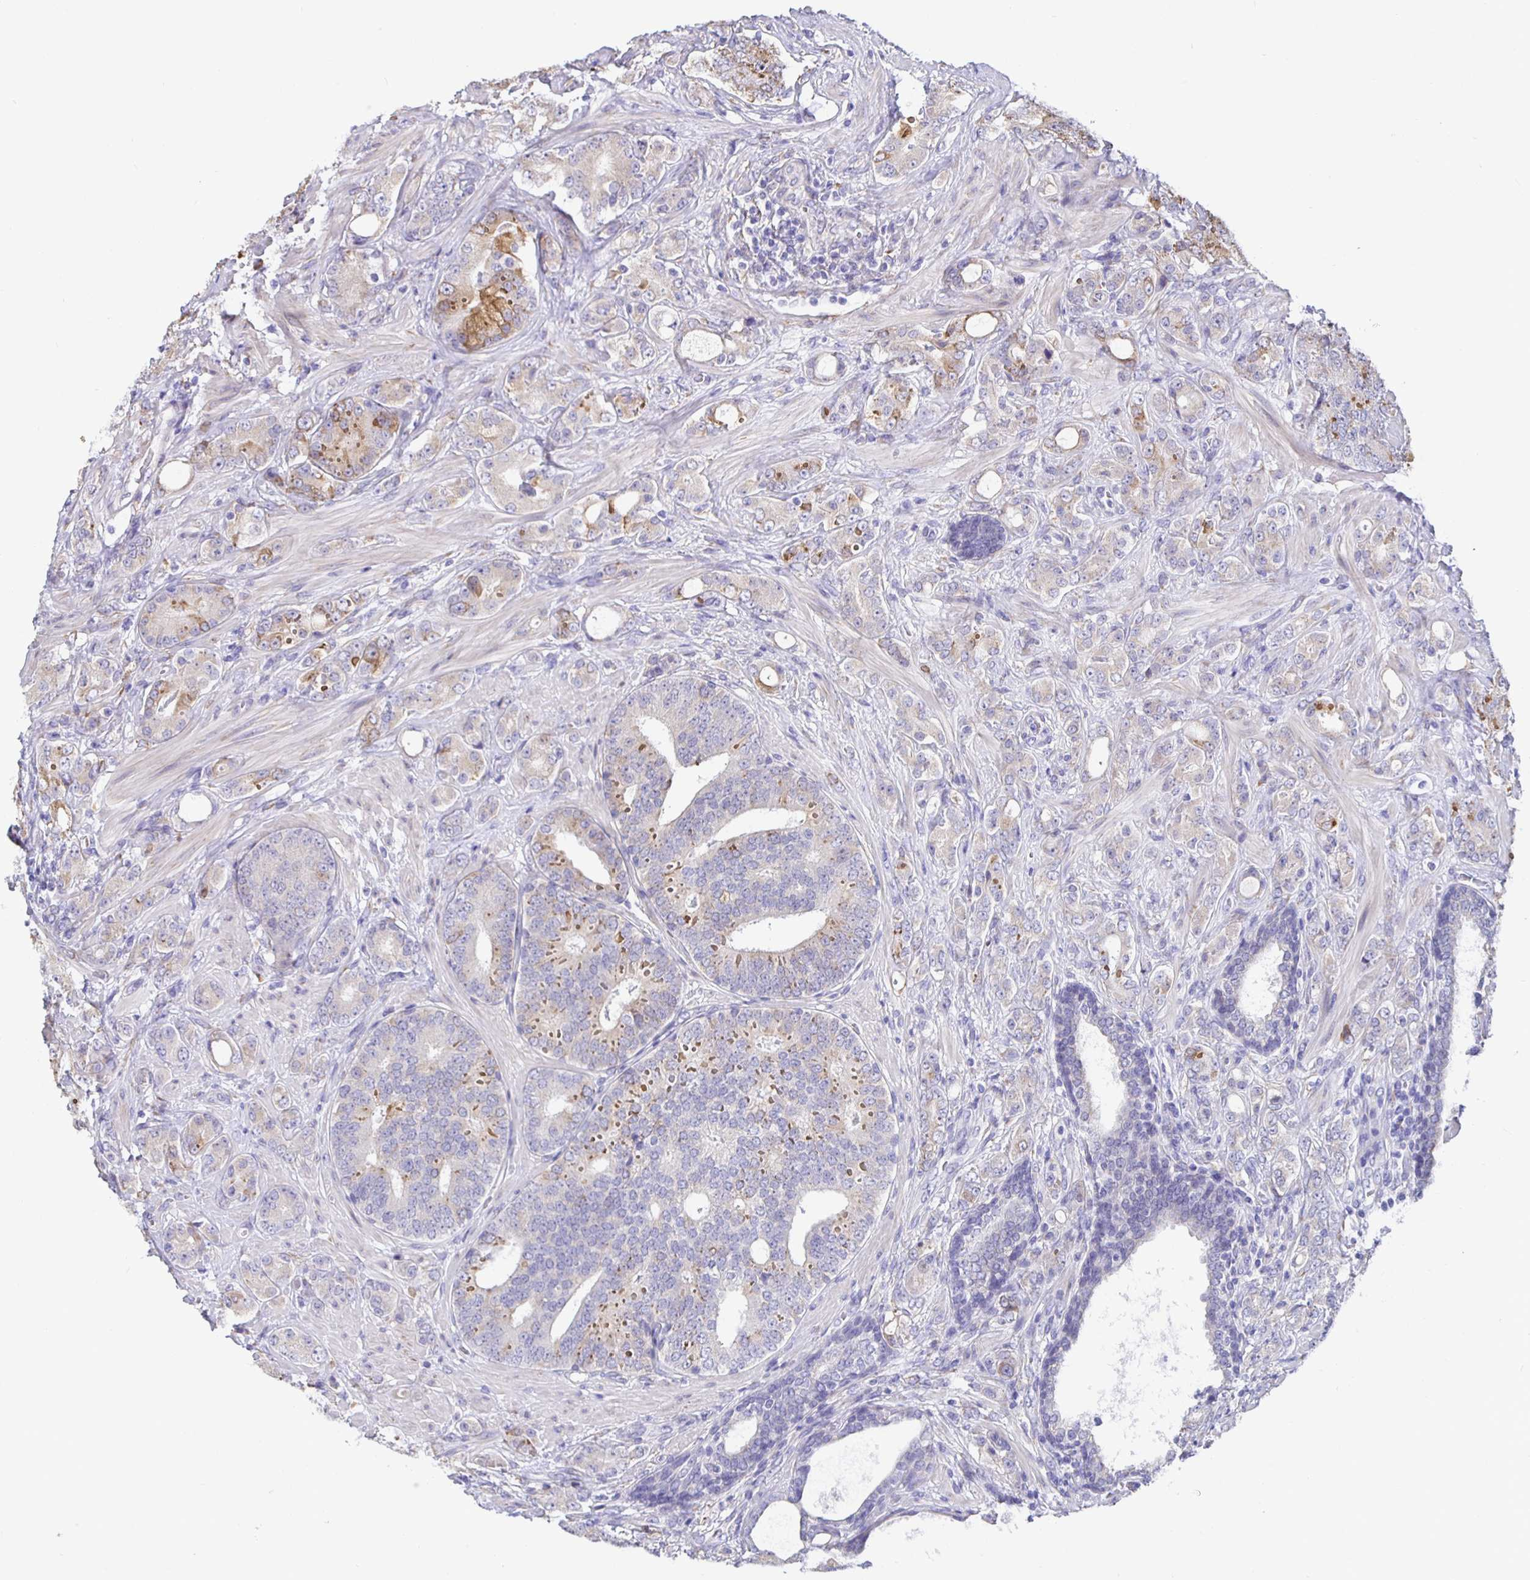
{"staining": {"intensity": "moderate", "quantity": "<25%", "location": "cytoplasmic/membranous"}, "tissue": "prostate cancer", "cell_type": "Tumor cells", "image_type": "cancer", "snomed": [{"axis": "morphology", "description": "Adenocarcinoma, High grade"}, {"axis": "topography", "description": "Prostate"}], "caption": "The histopathology image reveals a brown stain indicating the presence of a protein in the cytoplasmic/membranous of tumor cells in prostate cancer (high-grade adenocarcinoma).", "gene": "DNAI2", "patient": {"sex": "male", "age": 62}}